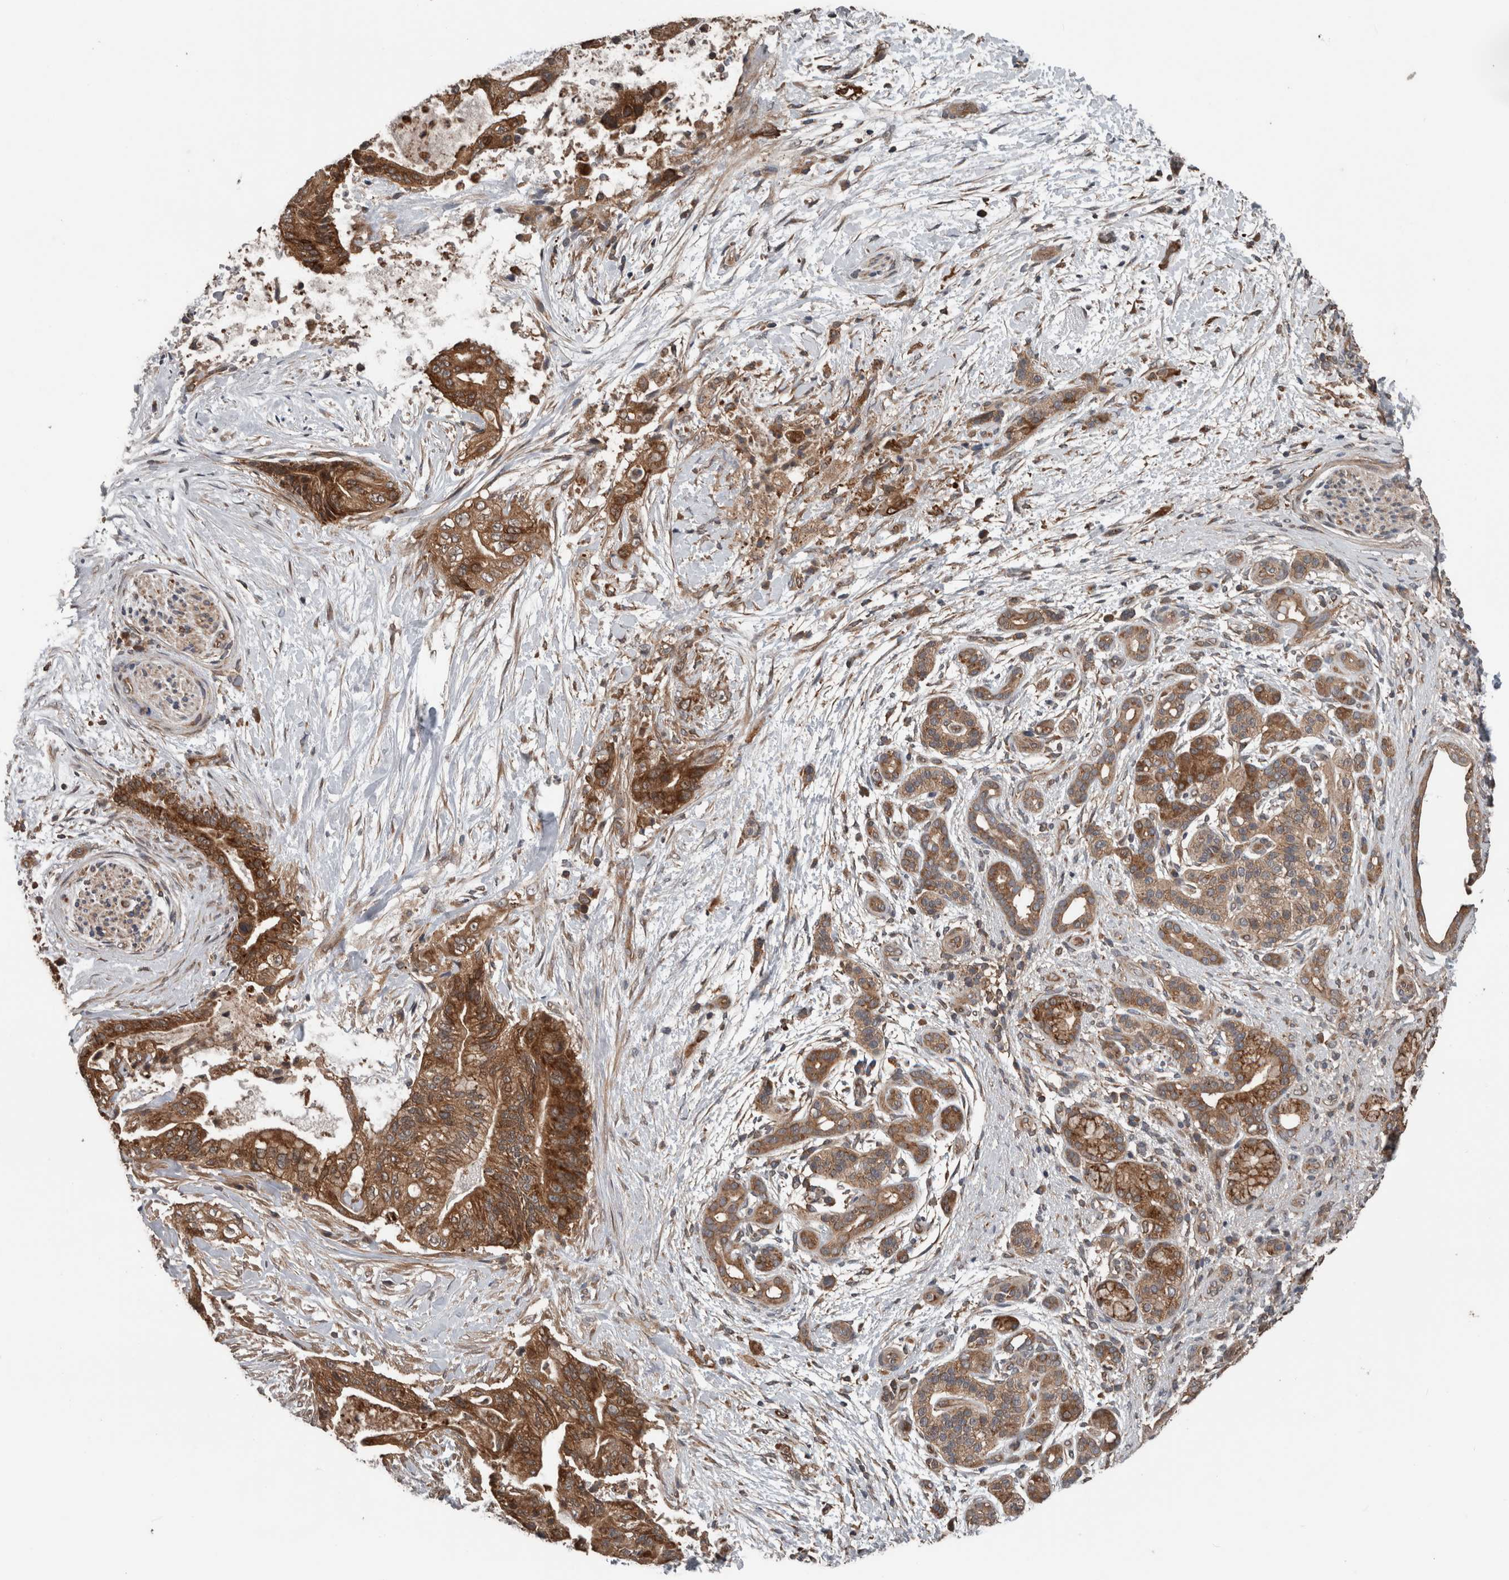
{"staining": {"intensity": "strong", "quantity": ">75%", "location": "cytoplasmic/membranous"}, "tissue": "pancreatic cancer", "cell_type": "Tumor cells", "image_type": "cancer", "snomed": [{"axis": "morphology", "description": "Adenocarcinoma, NOS"}, {"axis": "topography", "description": "Pancreas"}], "caption": "The immunohistochemical stain labels strong cytoplasmic/membranous positivity in tumor cells of adenocarcinoma (pancreatic) tissue.", "gene": "RIOK3", "patient": {"sex": "male", "age": 59}}